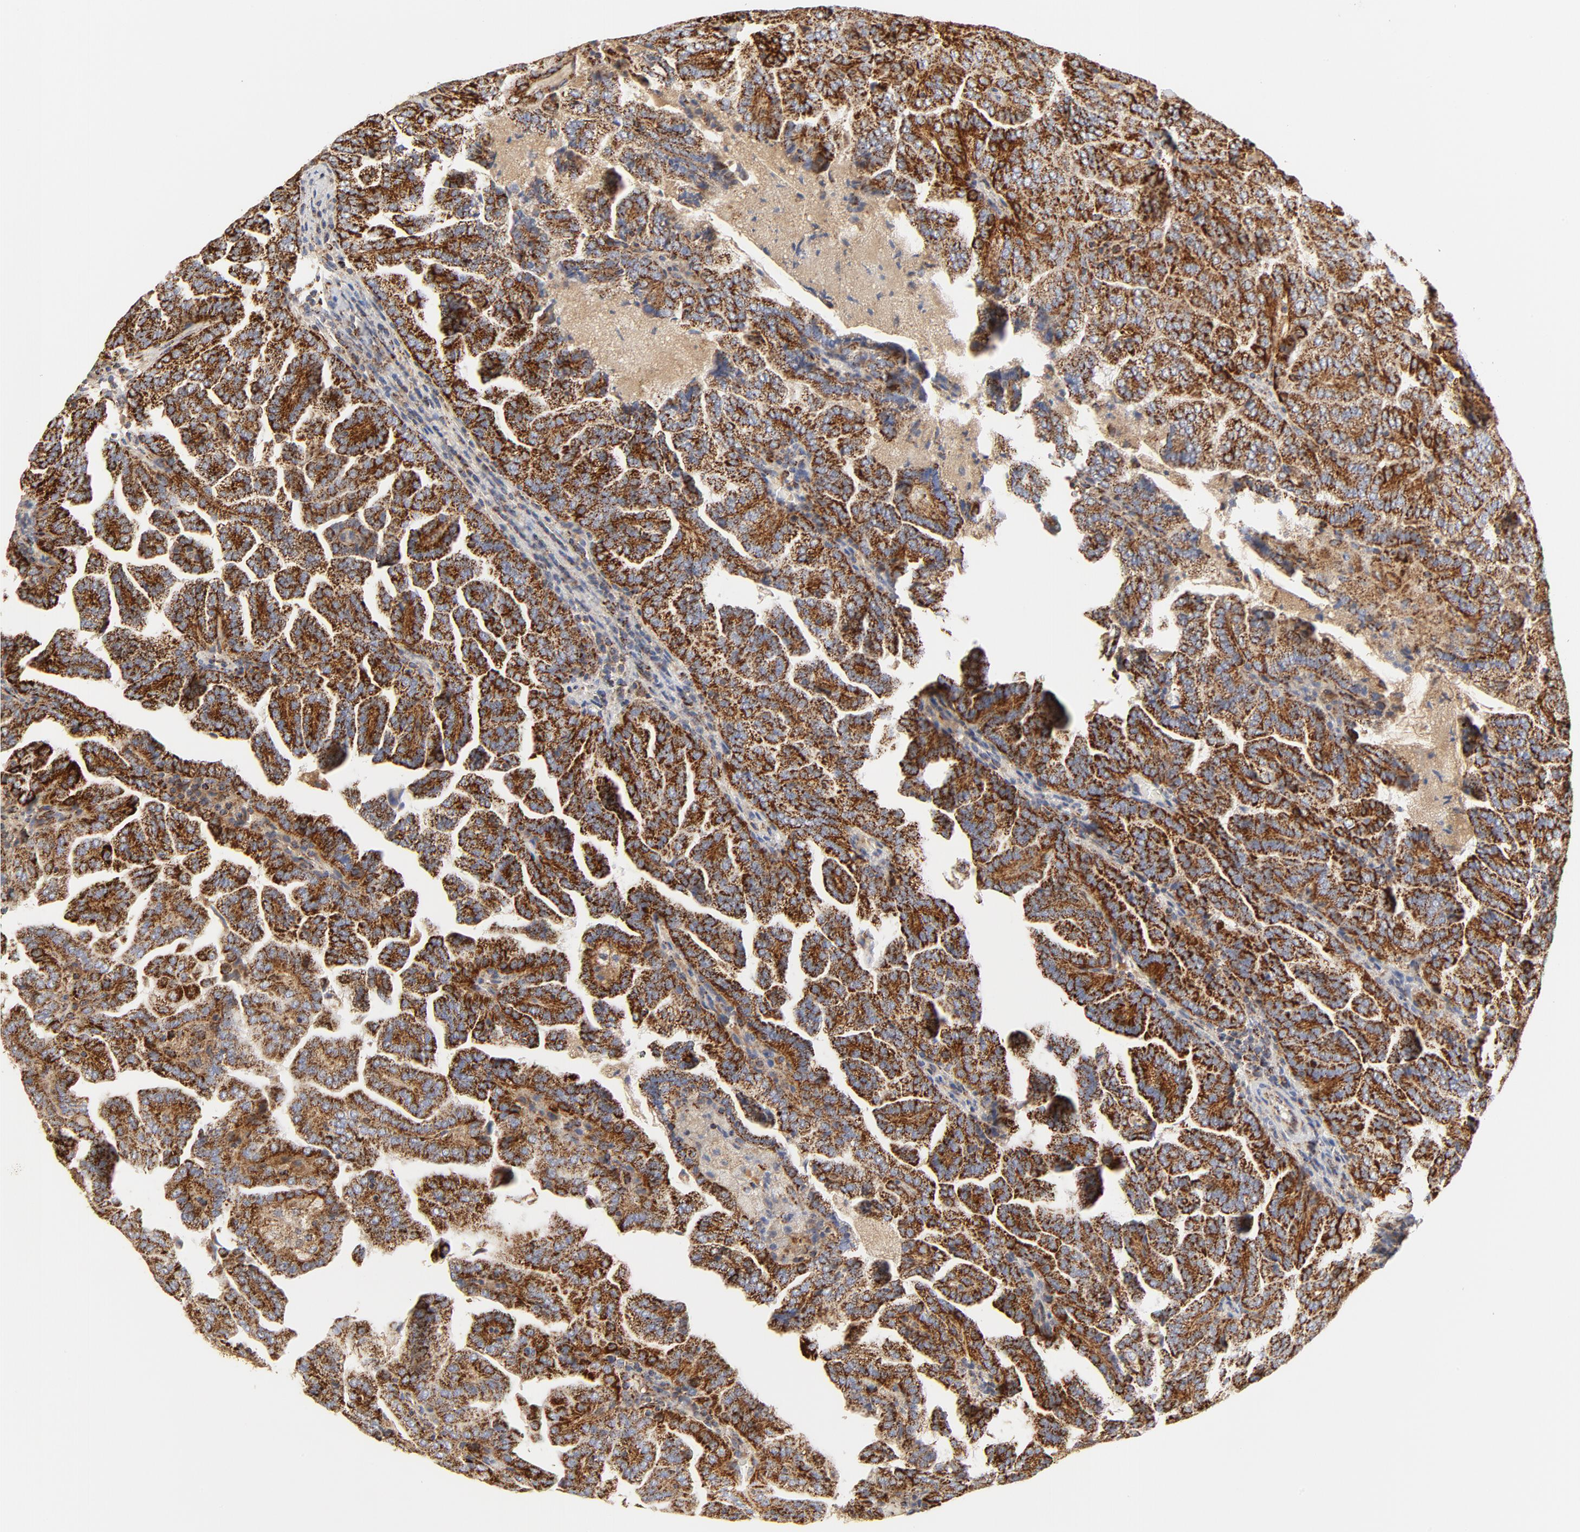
{"staining": {"intensity": "strong", "quantity": ">75%", "location": "cytoplasmic/membranous"}, "tissue": "renal cancer", "cell_type": "Tumor cells", "image_type": "cancer", "snomed": [{"axis": "morphology", "description": "Adenocarcinoma, NOS"}, {"axis": "topography", "description": "Kidney"}], "caption": "A brown stain highlights strong cytoplasmic/membranous positivity of a protein in human renal adenocarcinoma tumor cells.", "gene": "PCNX4", "patient": {"sex": "male", "age": 61}}